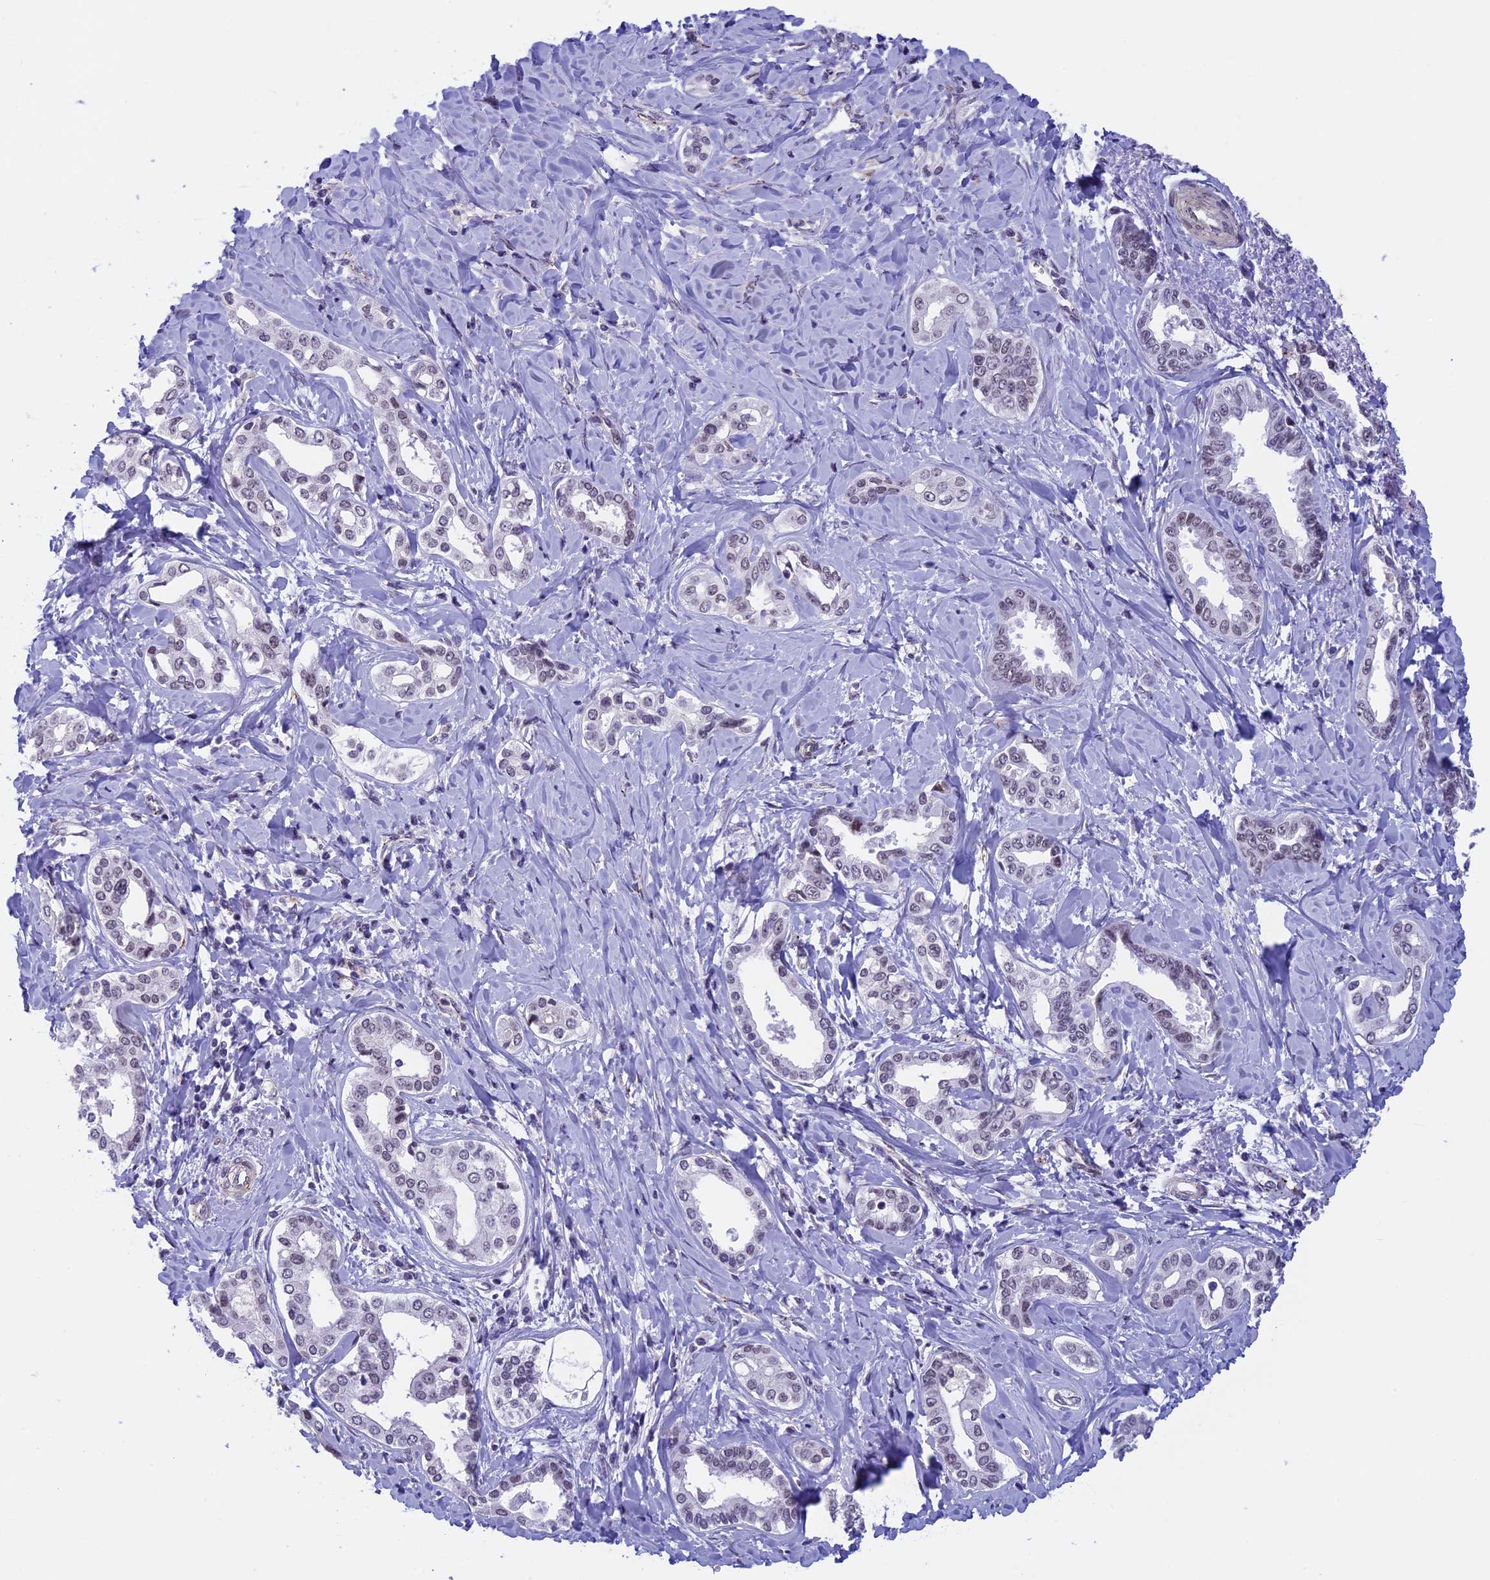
{"staining": {"intensity": "weak", "quantity": "25%-75%", "location": "nuclear"}, "tissue": "liver cancer", "cell_type": "Tumor cells", "image_type": "cancer", "snomed": [{"axis": "morphology", "description": "Cholangiocarcinoma"}, {"axis": "topography", "description": "Liver"}], "caption": "Protein staining of liver cancer tissue reveals weak nuclear expression in approximately 25%-75% of tumor cells. The protein of interest is stained brown, and the nuclei are stained in blue (DAB (3,3'-diaminobenzidine) IHC with brightfield microscopy, high magnification).", "gene": "NIPBL", "patient": {"sex": "female", "age": 77}}